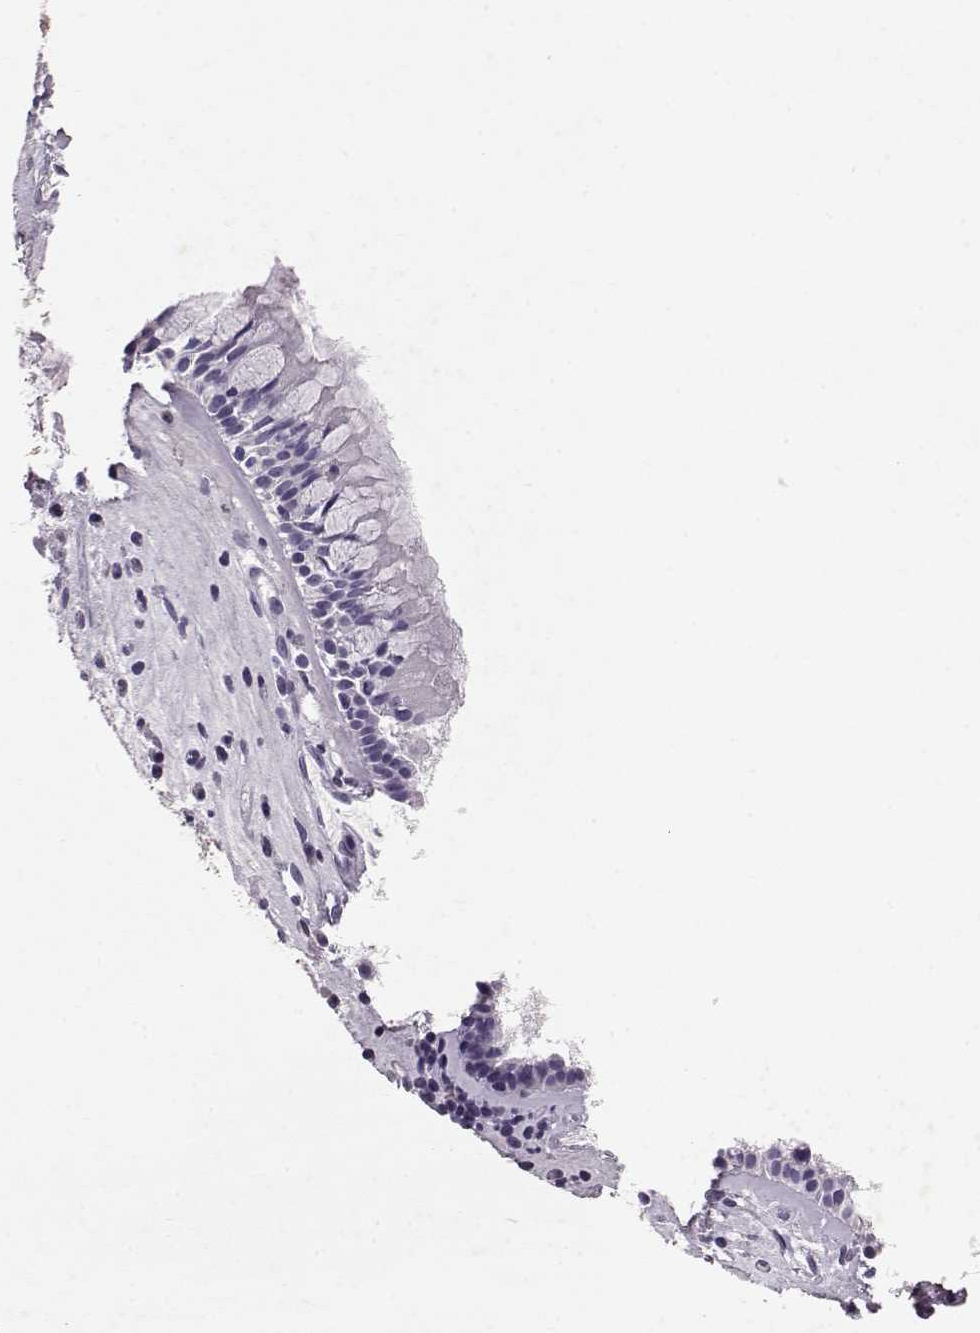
{"staining": {"intensity": "negative", "quantity": "none", "location": "none"}, "tissue": "nasopharynx", "cell_type": "Respiratory epithelial cells", "image_type": "normal", "snomed": [{"axis": "morphology", "description": "Normal tissue, NOS"}, {"axis": "topography", "description": "Nasopharynx"}], "caption": "A photomicrograph of human nasopharynx is negative for staining in respiratory epithelial cells. (DAB (3,3'-diaminobenzidine) immunohistochemistry visualized using brightfield microscopy, high magnification).", "gene": "RD3", "patient": {"sex": "male", "age": 29}}